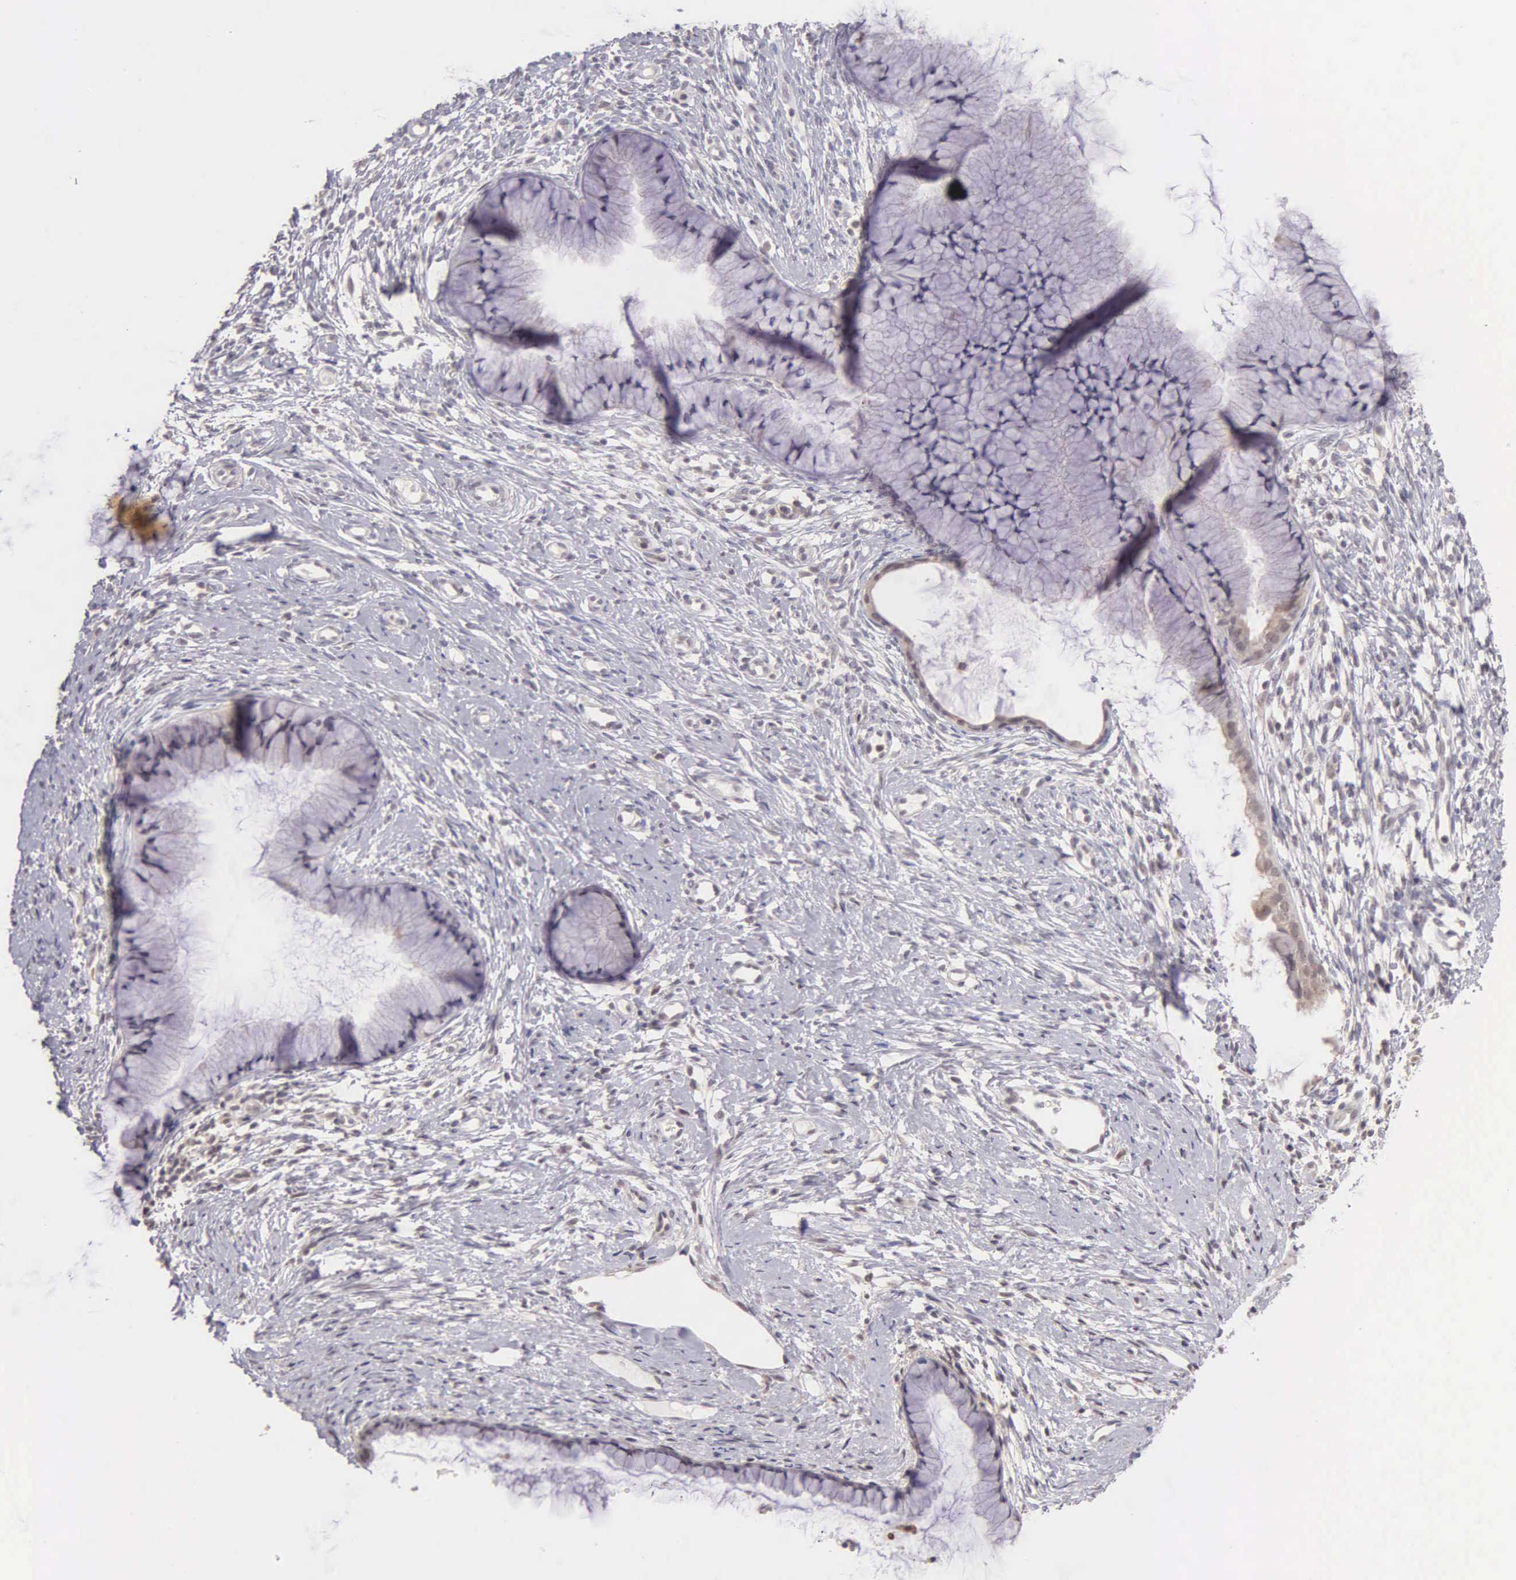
{"staining": {"intensity": "negative", "quantity": "none", "location": "none"}, "tissue": "cervix", "cell_type": "Glandular cells", "image_type": "normal", "snomed": [{"axis": "morphology", "description": "Normal tissue, NOS"}, {"axis": "topography", "description": "Cervix"}], "caption": "Immunohistochemical staining of benign cervix displays no significant staining in glandular cells.", "gene": "BRD1", "patient": {"sex": "female", "age": 82}}